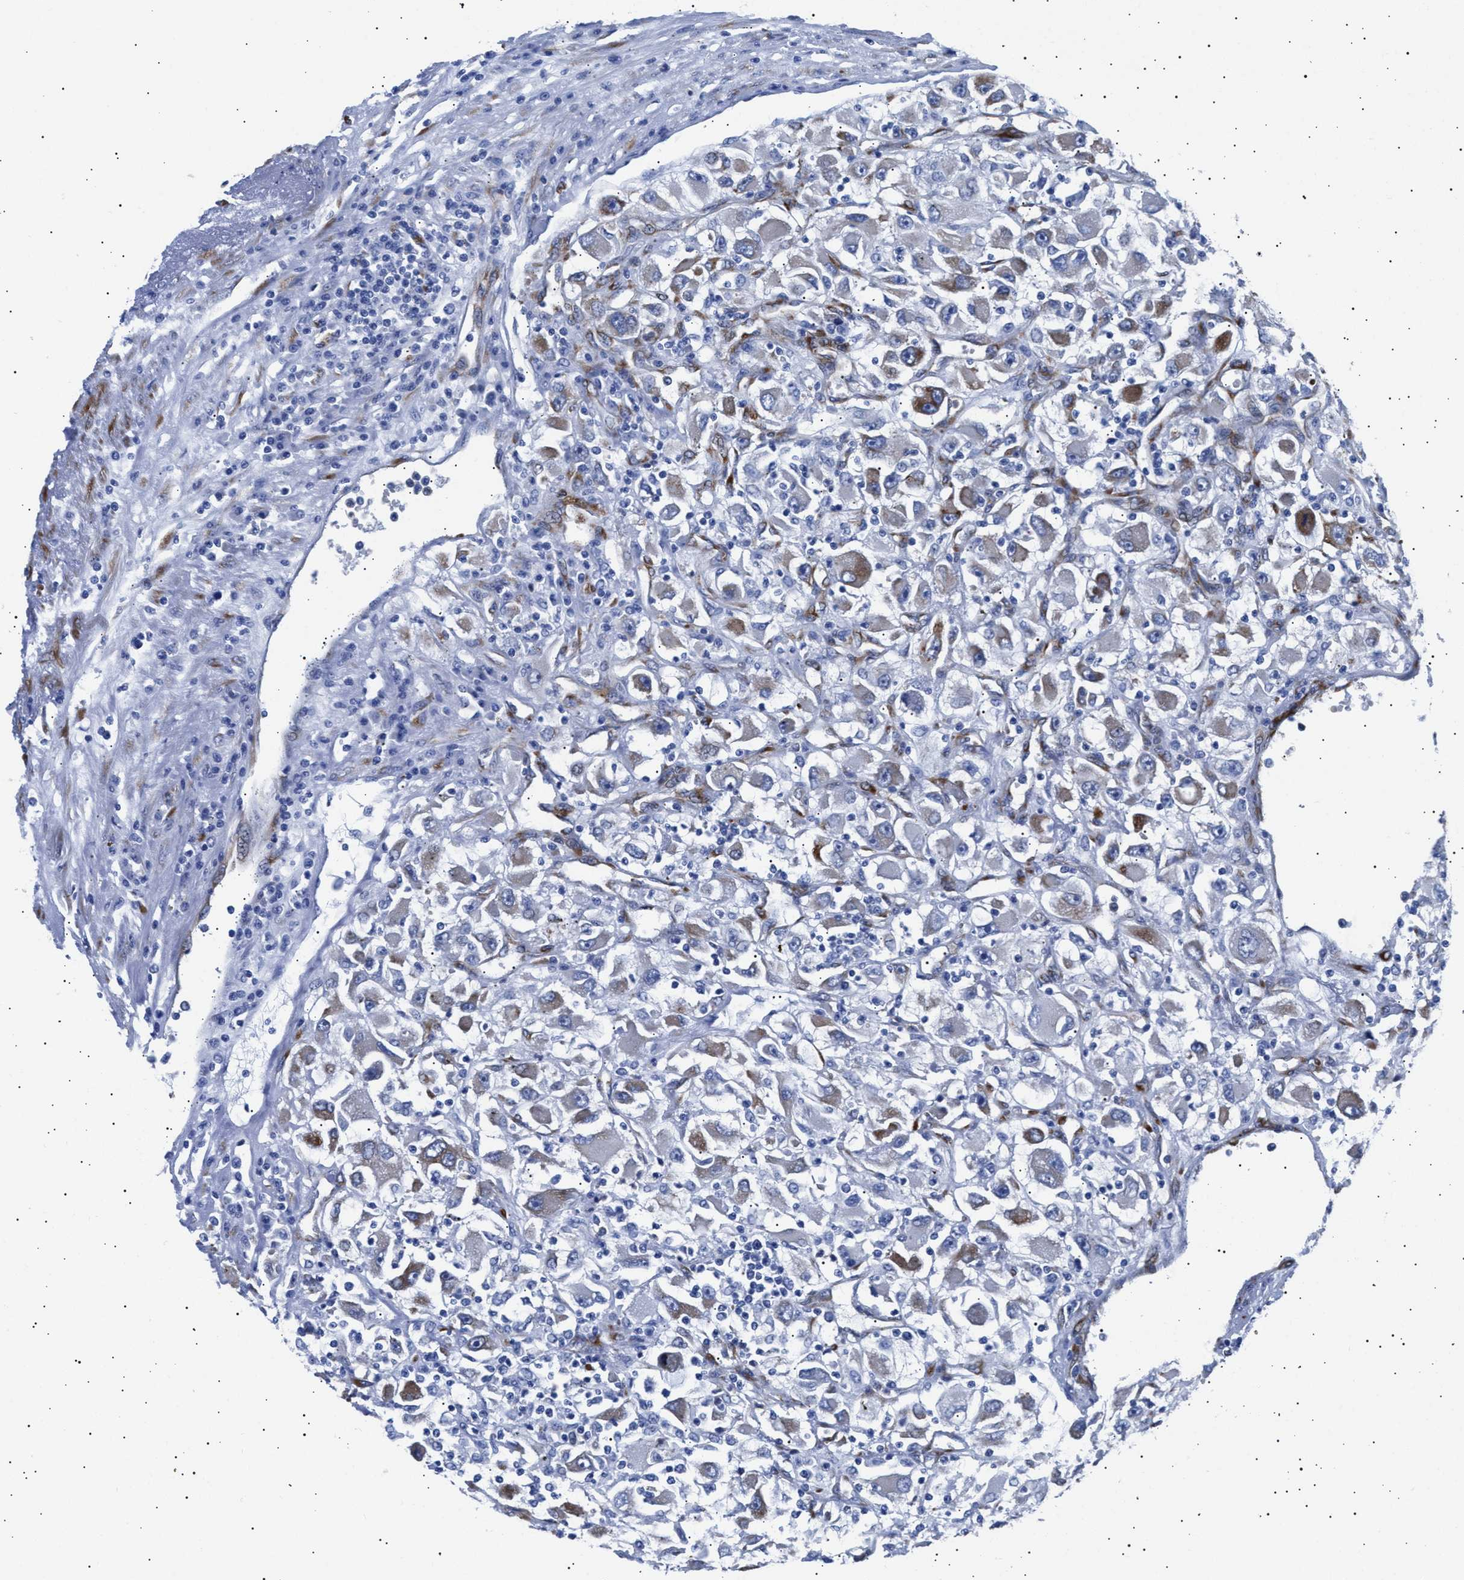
{"staining": {"intensity": "moderate", "quantity": "<25%", "location": "cytoplasmic/membranous"}, "tissue": "renal cancer", "cell_type": "Tumor cells", "image_type": "cancer", "snomed": [{"axis": "morphology", "description": "Adenocarcinoma, NOS"}, {"axis": "topography", "description": "Kidney"}], "caption": "Immunohistochemistry (IHC) image of human renal adenocarcinoma stained for a protein (brown), which exhibits low levels of moderate cytoplasmic/membranous positivity in approximately <25% of tumor cells.", "gene": "HEMGN", "patient": {"sex": "female", "age": 52}}